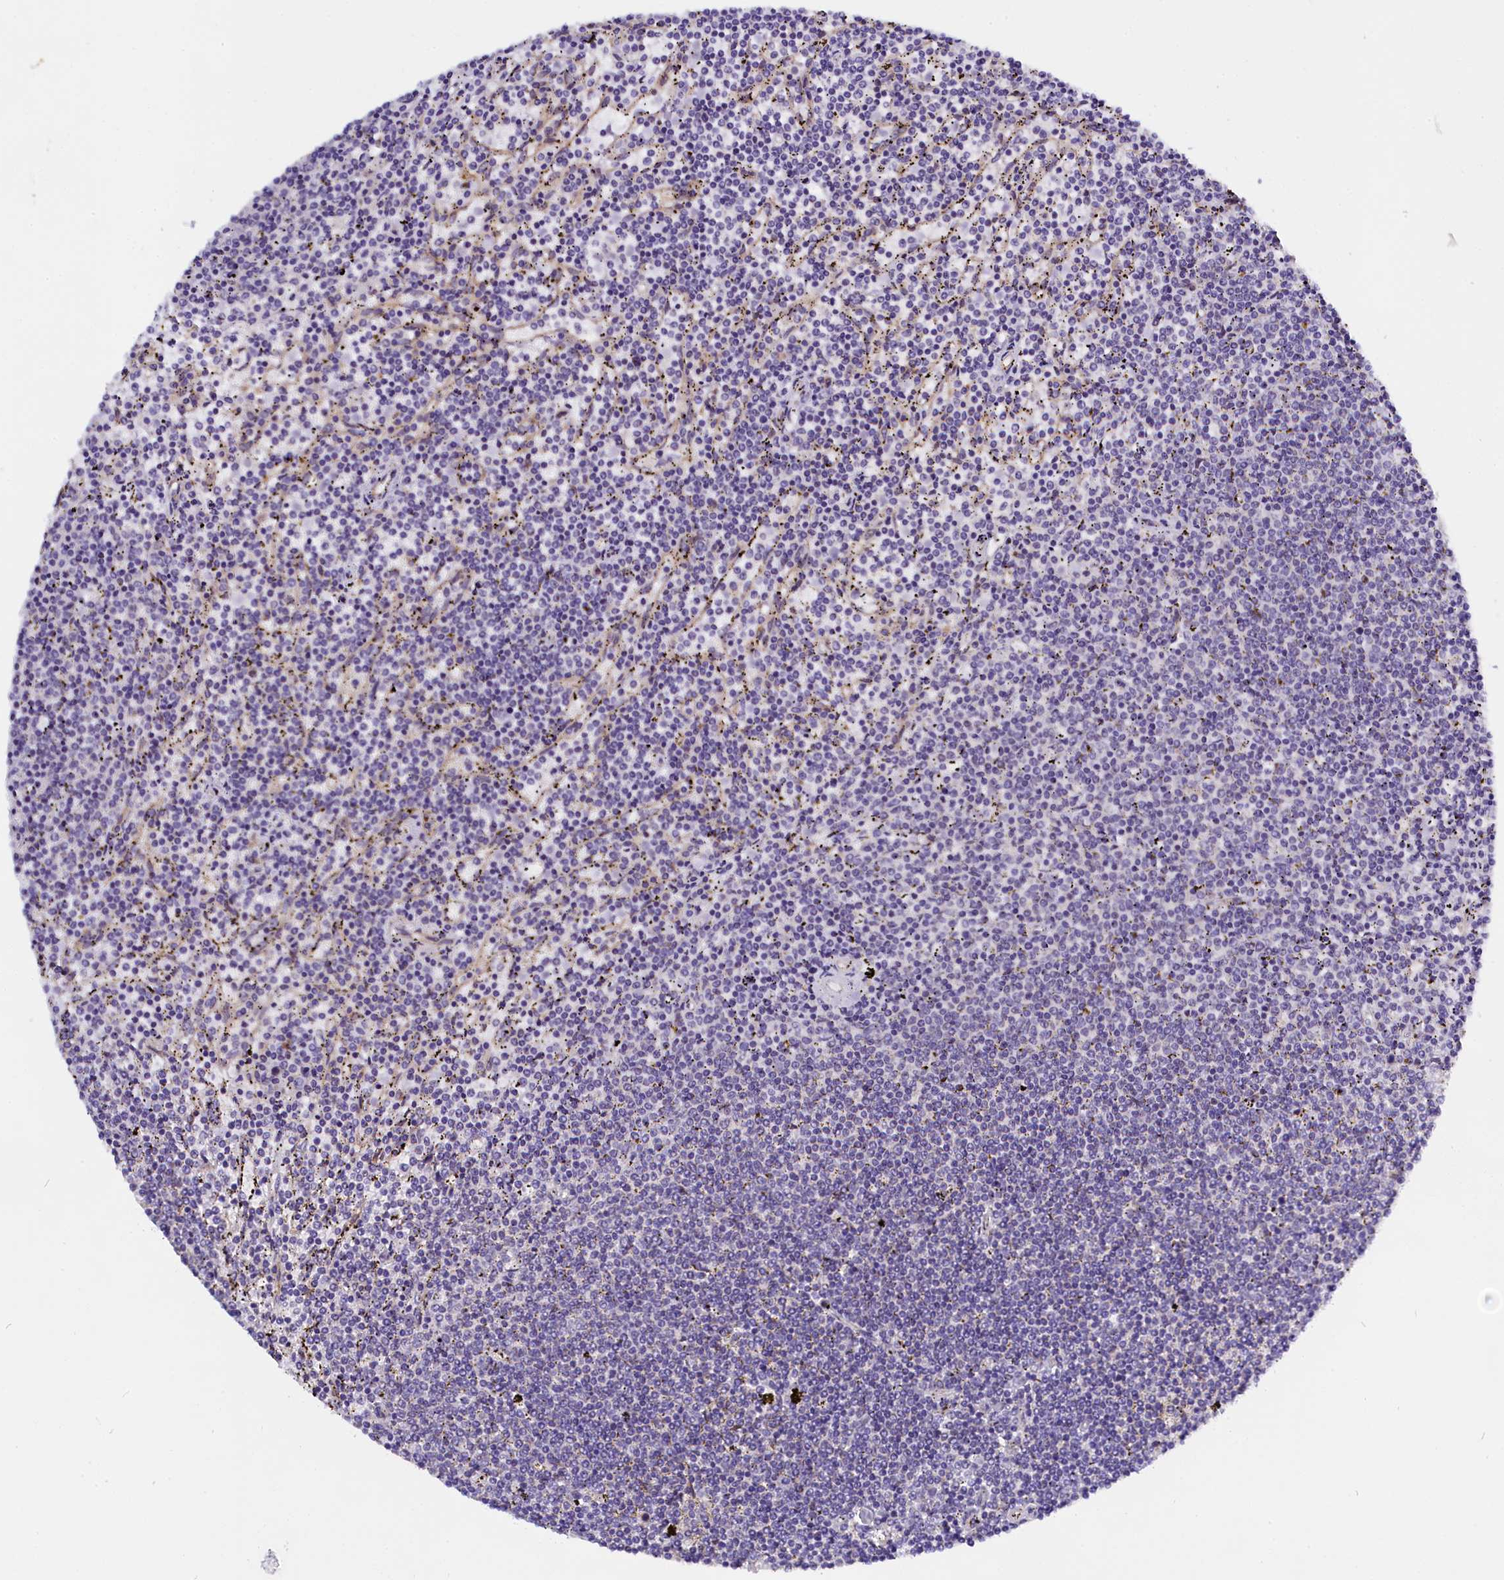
{"staining": {"intensity": "negative", "quantity": "none", "location": "none"}, "tissue": "lymphoma", "cell_type": "Tumor cells", "image_type": "cancer", "snomed": [{"axis": "morphology", "description": "Malignant lymphoma, non-Hodgkin's type, Low grade"}, {"axis": "topography", "description": "Spleen"}], "caption": "Human low-grade malignant lymphoma, non-Hodgkin's type stained for a protein using immunohistochemistry (IHC) shows no staining in tumor cells.", "gene": "UACA", "patient": {"sex": "female", "age": 50}}